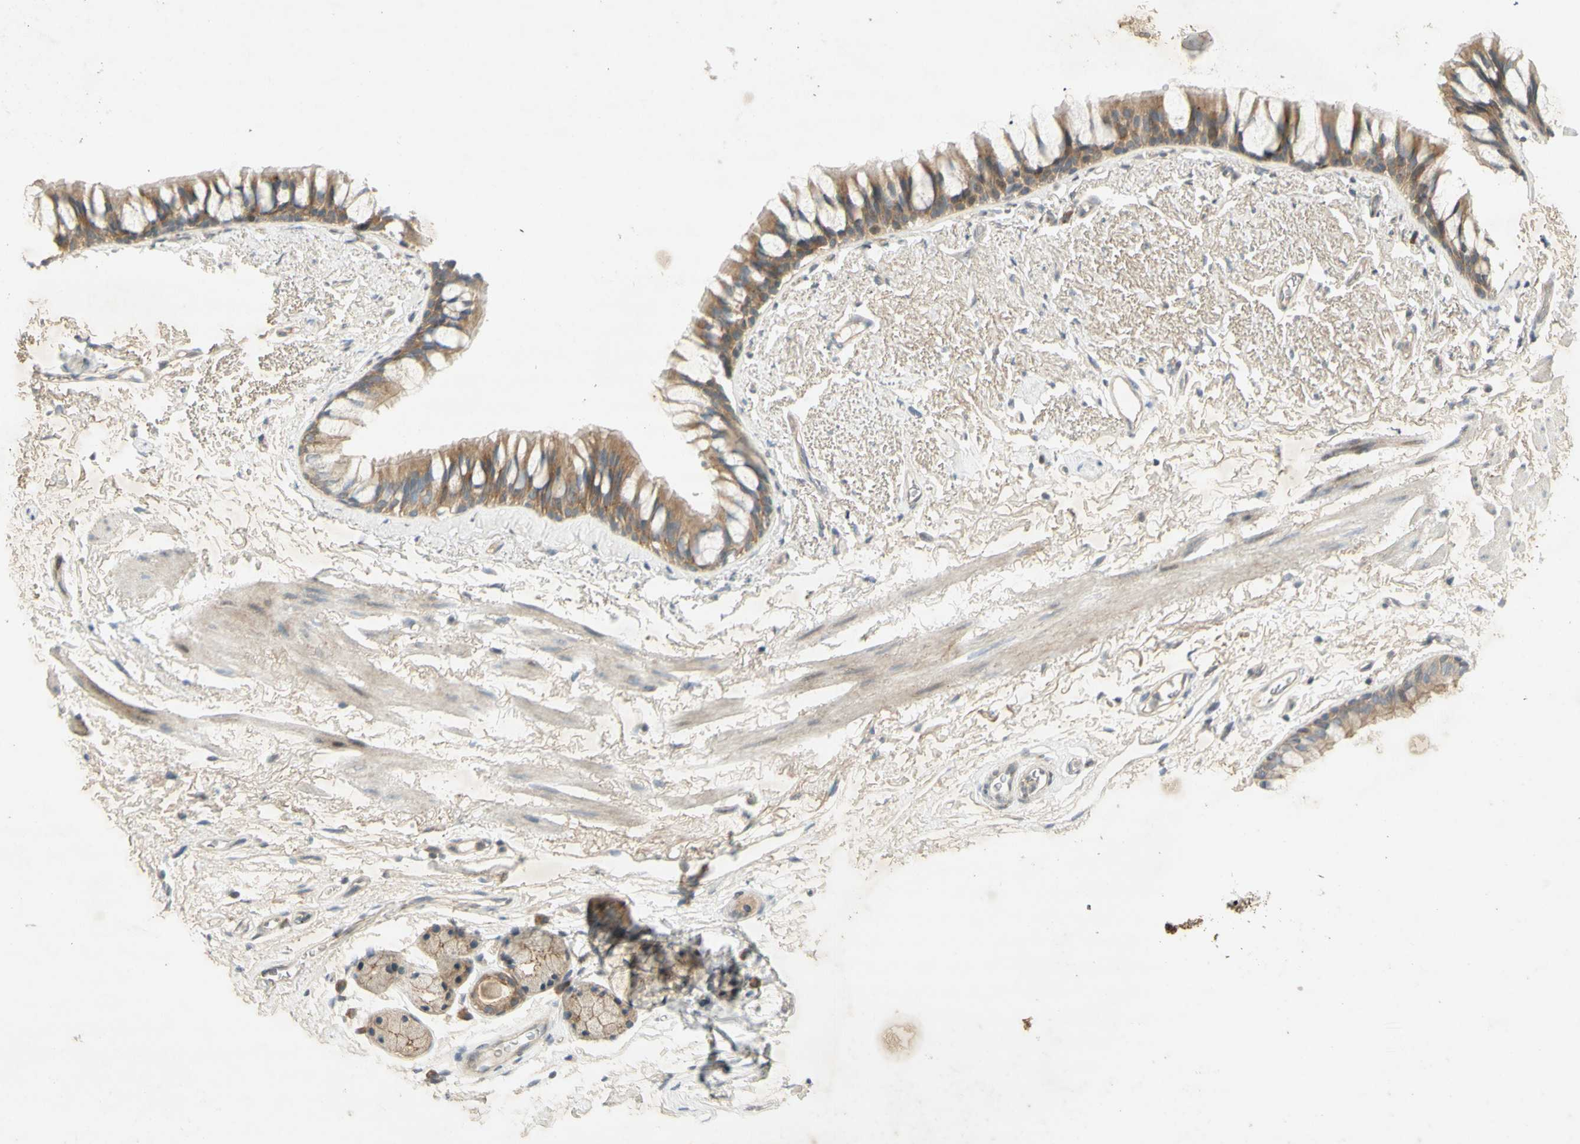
{"staining": {"intensity": "weak", "quantity": "<25%", "location": "cytoplasmic/membranous"}, "tissue": "adipose tissue", "cell_type": "Adipocytes", "image_type": "normal", "snomed": [{"axis": "morphology", "description": "Normal tissue, NOS"}, {"axis": "topography", "description": "Bronchus"}], "caption": "Protein analysis of normal adipose tissue shows no significant positivity in adipocytes. Nuclei are stained in blue.", "gene": "ETF1", "patient": {"sex": "female", "age": 73}}